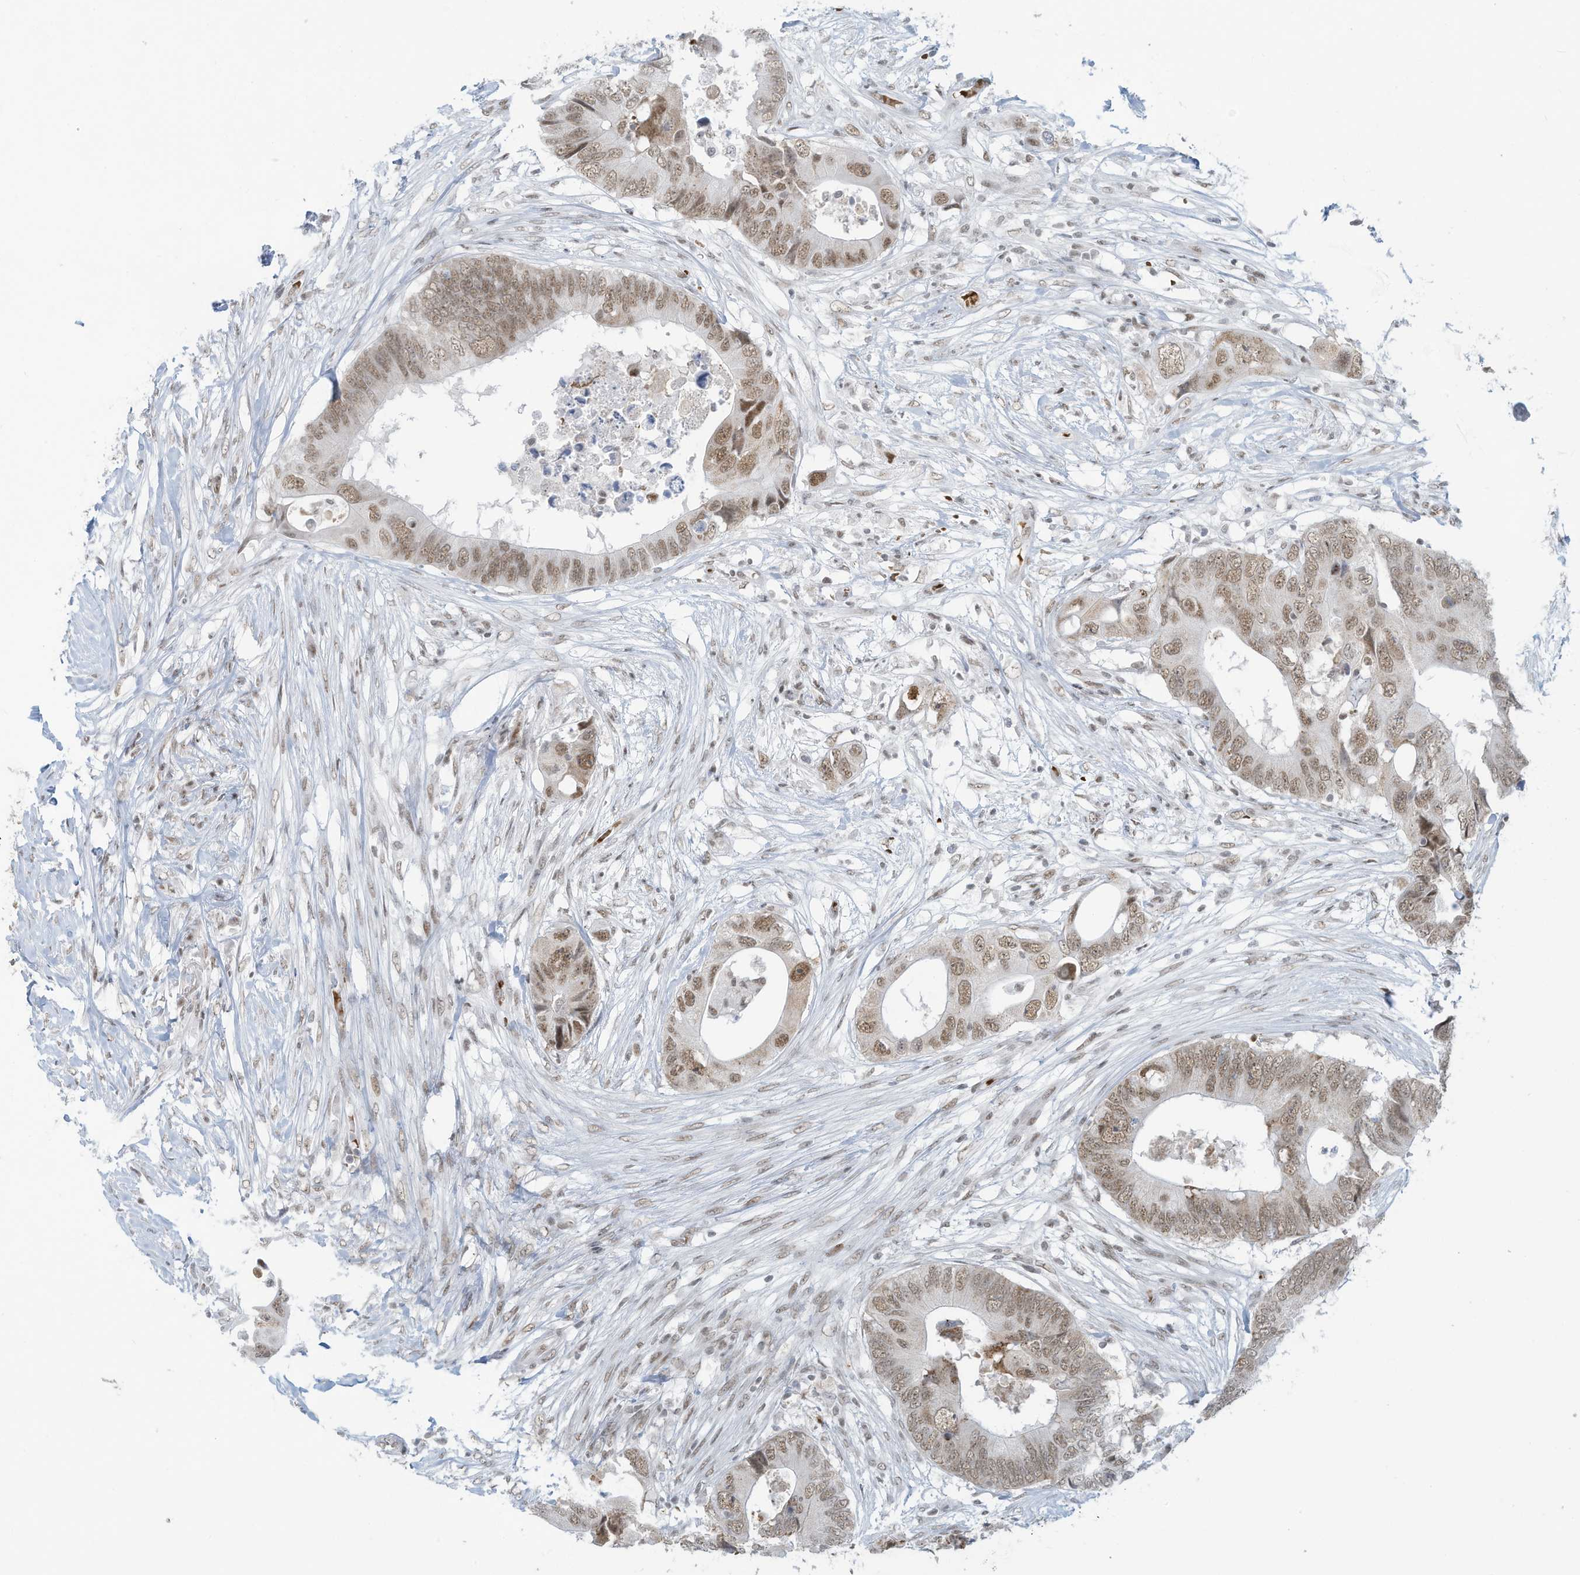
{"staining": {"intensity": "moderate", "quantity": ">75%", "location": "nuclear"}, "tissue": "colorectal cancer", "cell_type": "Tumor cells", "image_type": "cancer", "snomed": [{"axis": "morphology", "description": "Adenocarcinoma, NOS"}, {"axis": "topography", "description": "Colon"}], "caption": "Human colorectal adenocarcinoma stained with a protein marker exhibits moderate staining in tumor cells.", "gene": "ECT2L", "patient": {"sex": "male", "age": 71}}